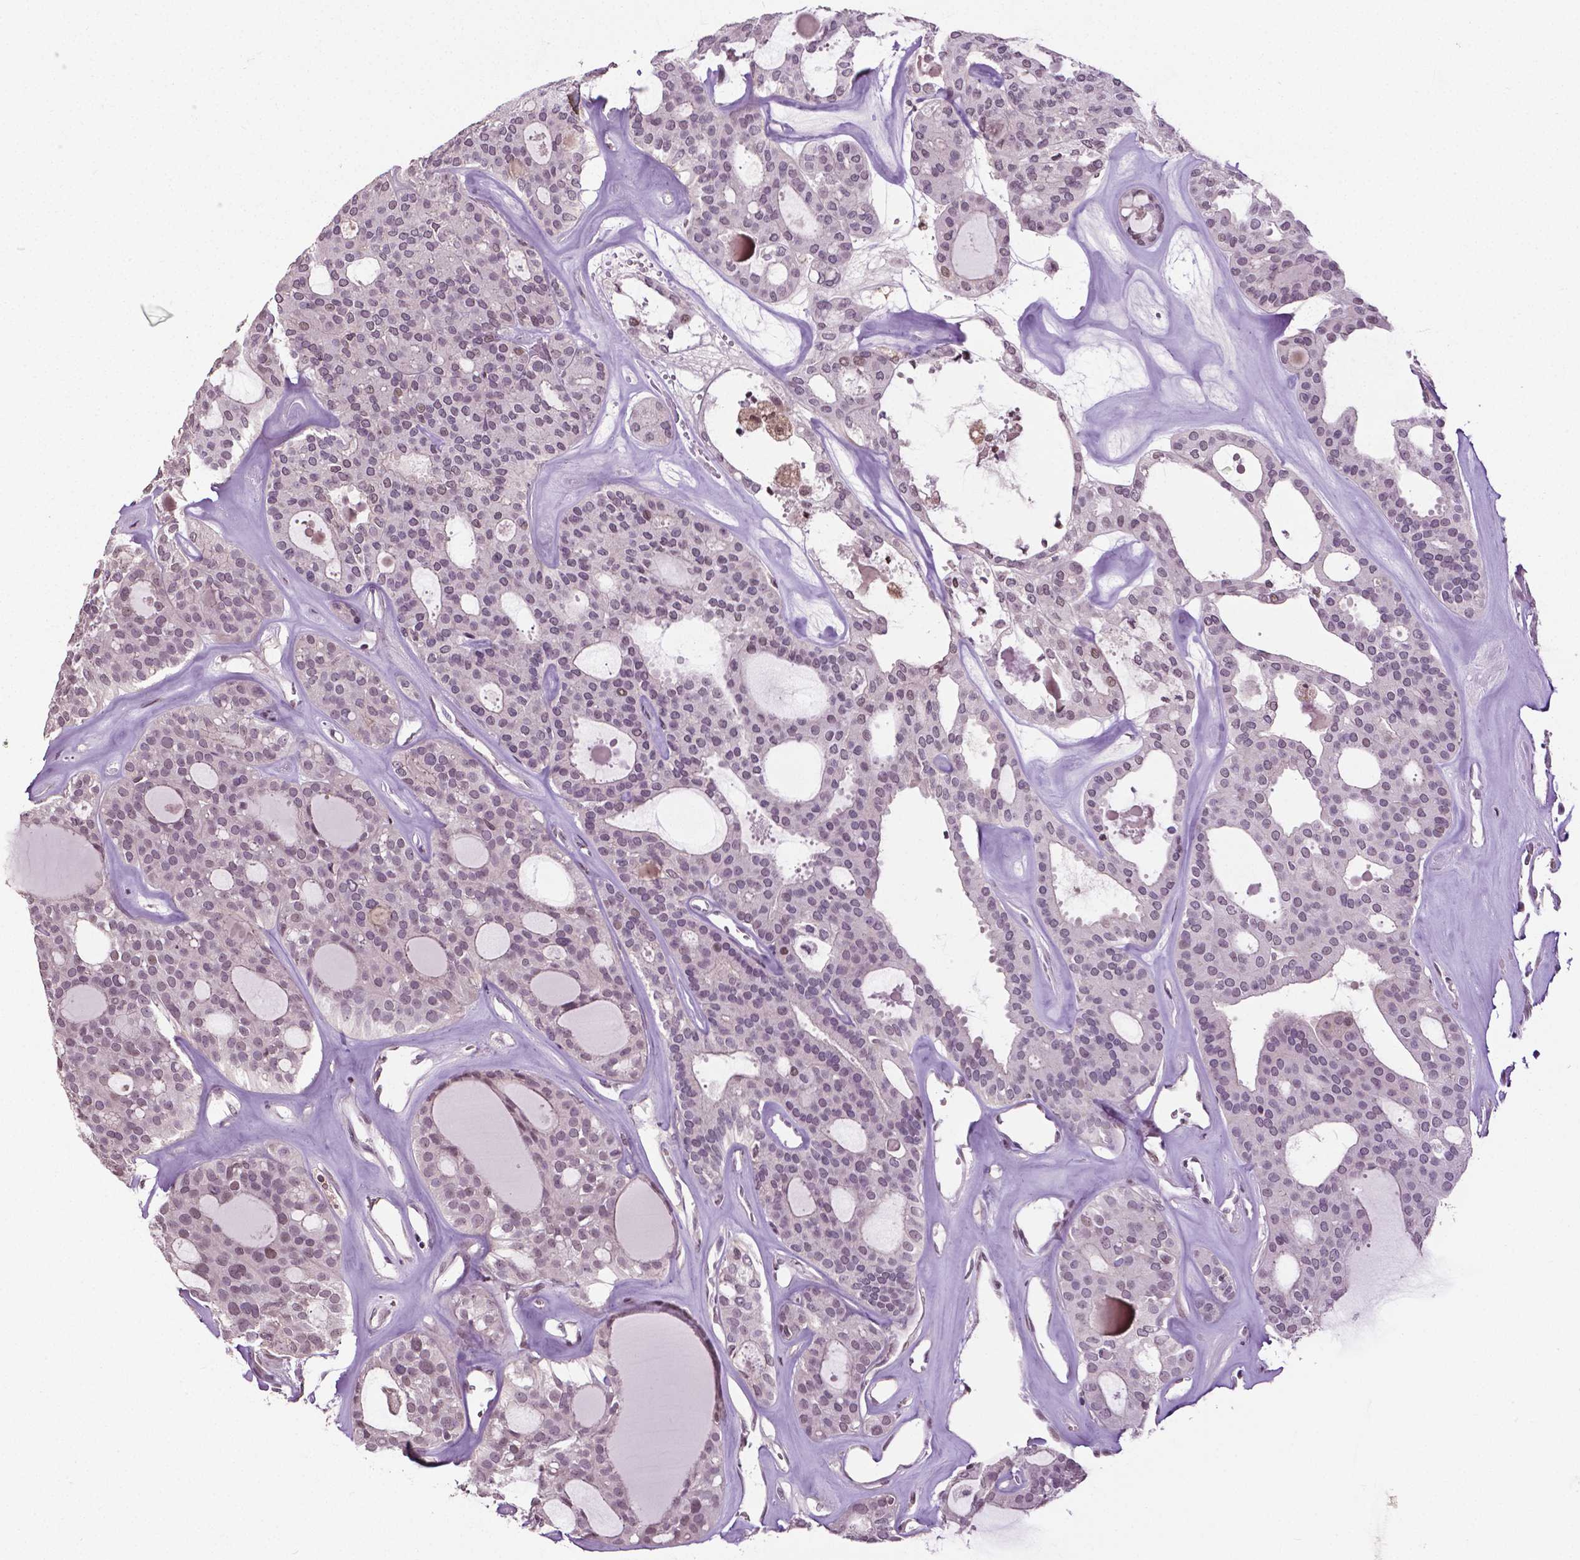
{"staining": {"intensity": "weak", "quantity": "<25%", "location": "nuclear"}, "tissue": "thyroid cancer", "cell_type": "Tumor cells", "image_type": "cancer", "snomed": [{"axis": "morphology", "description": "Follicular adenoma carcinoma, NOS"}, {"axis": "topography", "description": "Thyroid gland"}], "caption": "Photomicrograph shows no protein staining in tumor cells of thyroid cancer (follicular adenoma carcinoma) tissue.", "gene": "DLX5", "patient": {"sex": "male", "age": 75}}